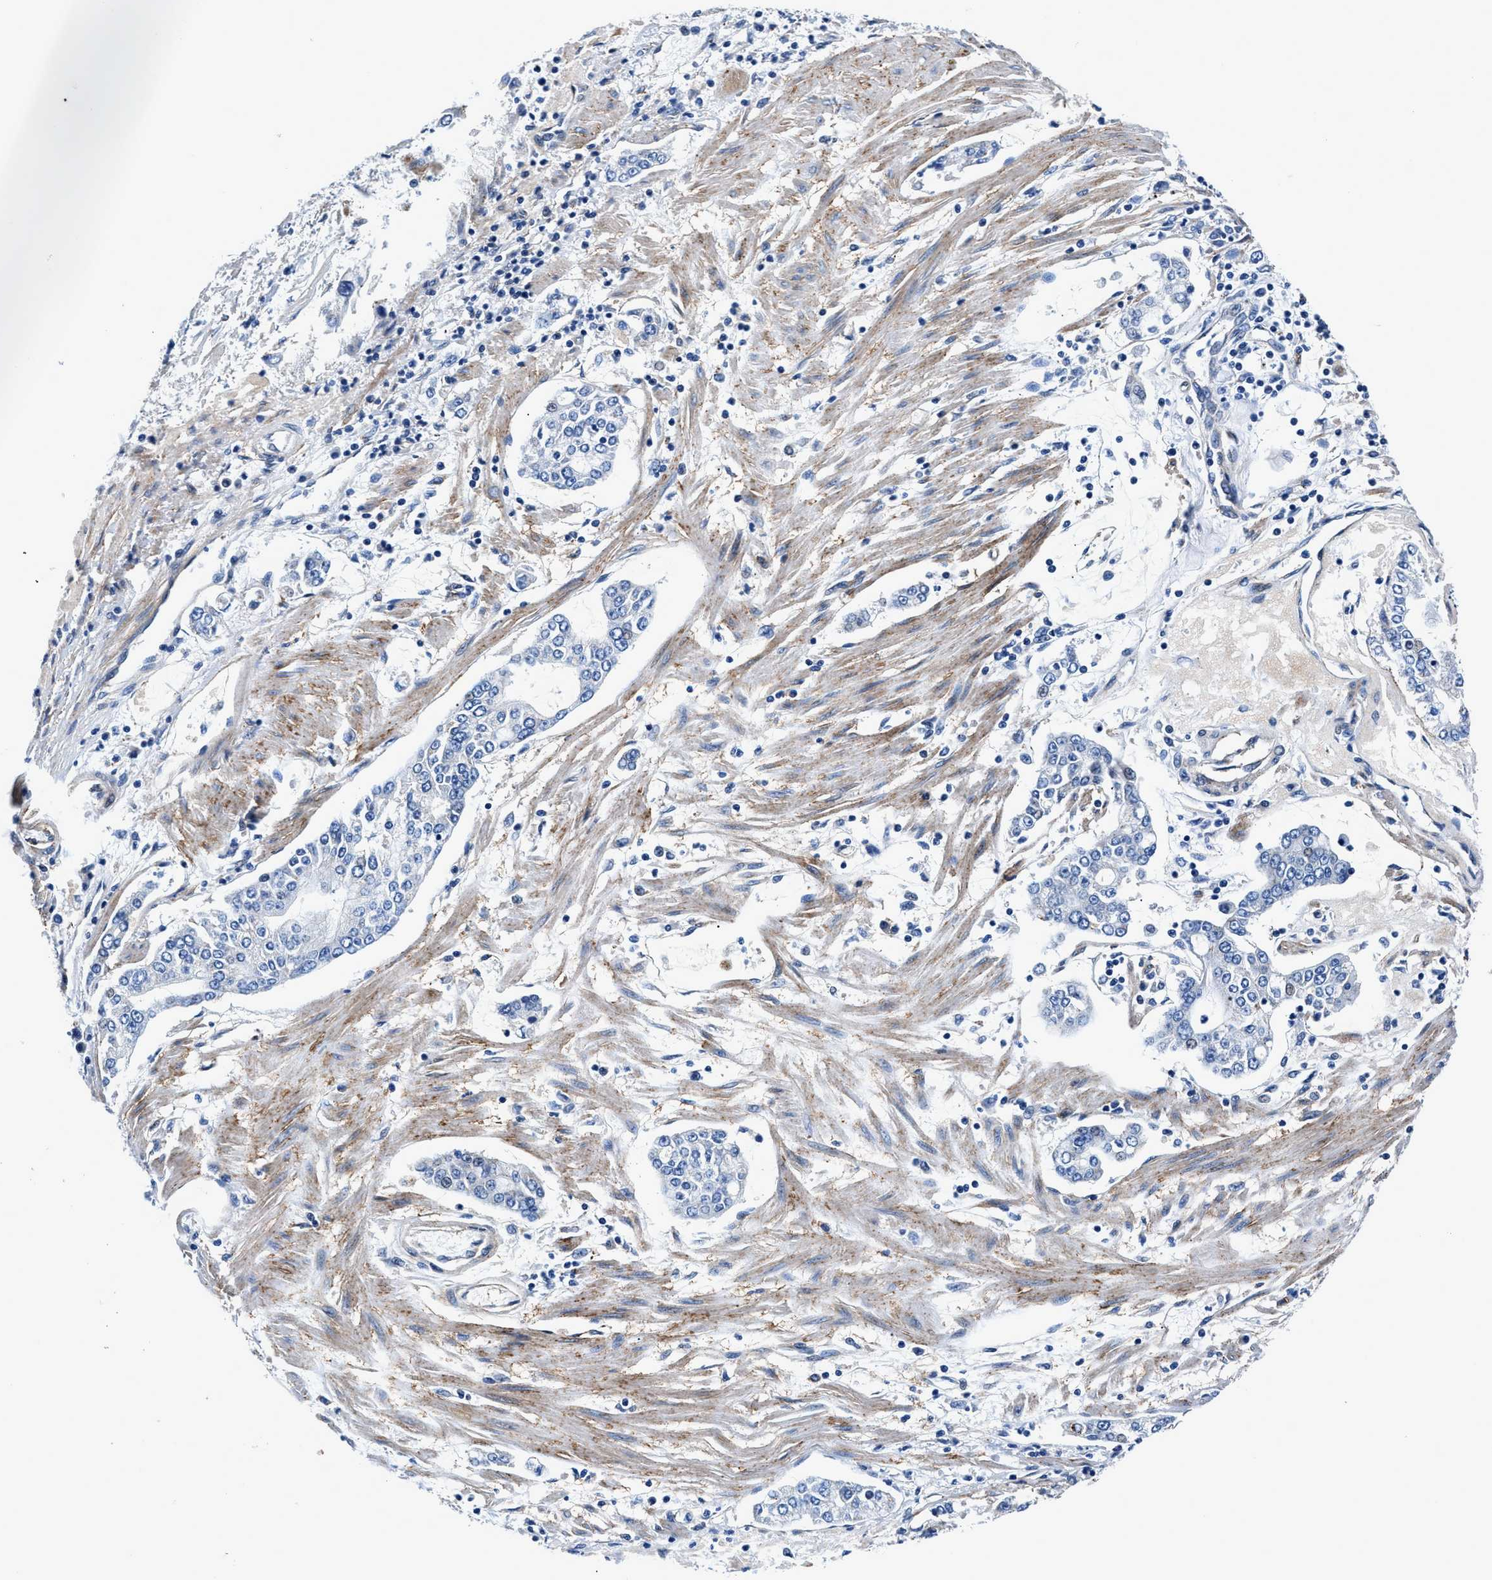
{"staining": {"intensity": "negative", "quantity": "none", "location": "none"}, "tissue": "stomach cancer", "cell_type": "Tumor cells", "image_type": "cancer", "snomed": [{"axis": "morphology", "description": "Adenocarcinoma, NOS"}, {"axis": "topography", "description": "Stomach"}], "caption": "Immunohistochemistry photomicrograph of human stomach adenocarcinoma stained for a protein (brown), which demonstrates no expression in tumor cells. (Brightfield microscopy of DAB IHC at high magnification).", "gene": "DAG1", "patient": {"sex": "male", "age": 76}}